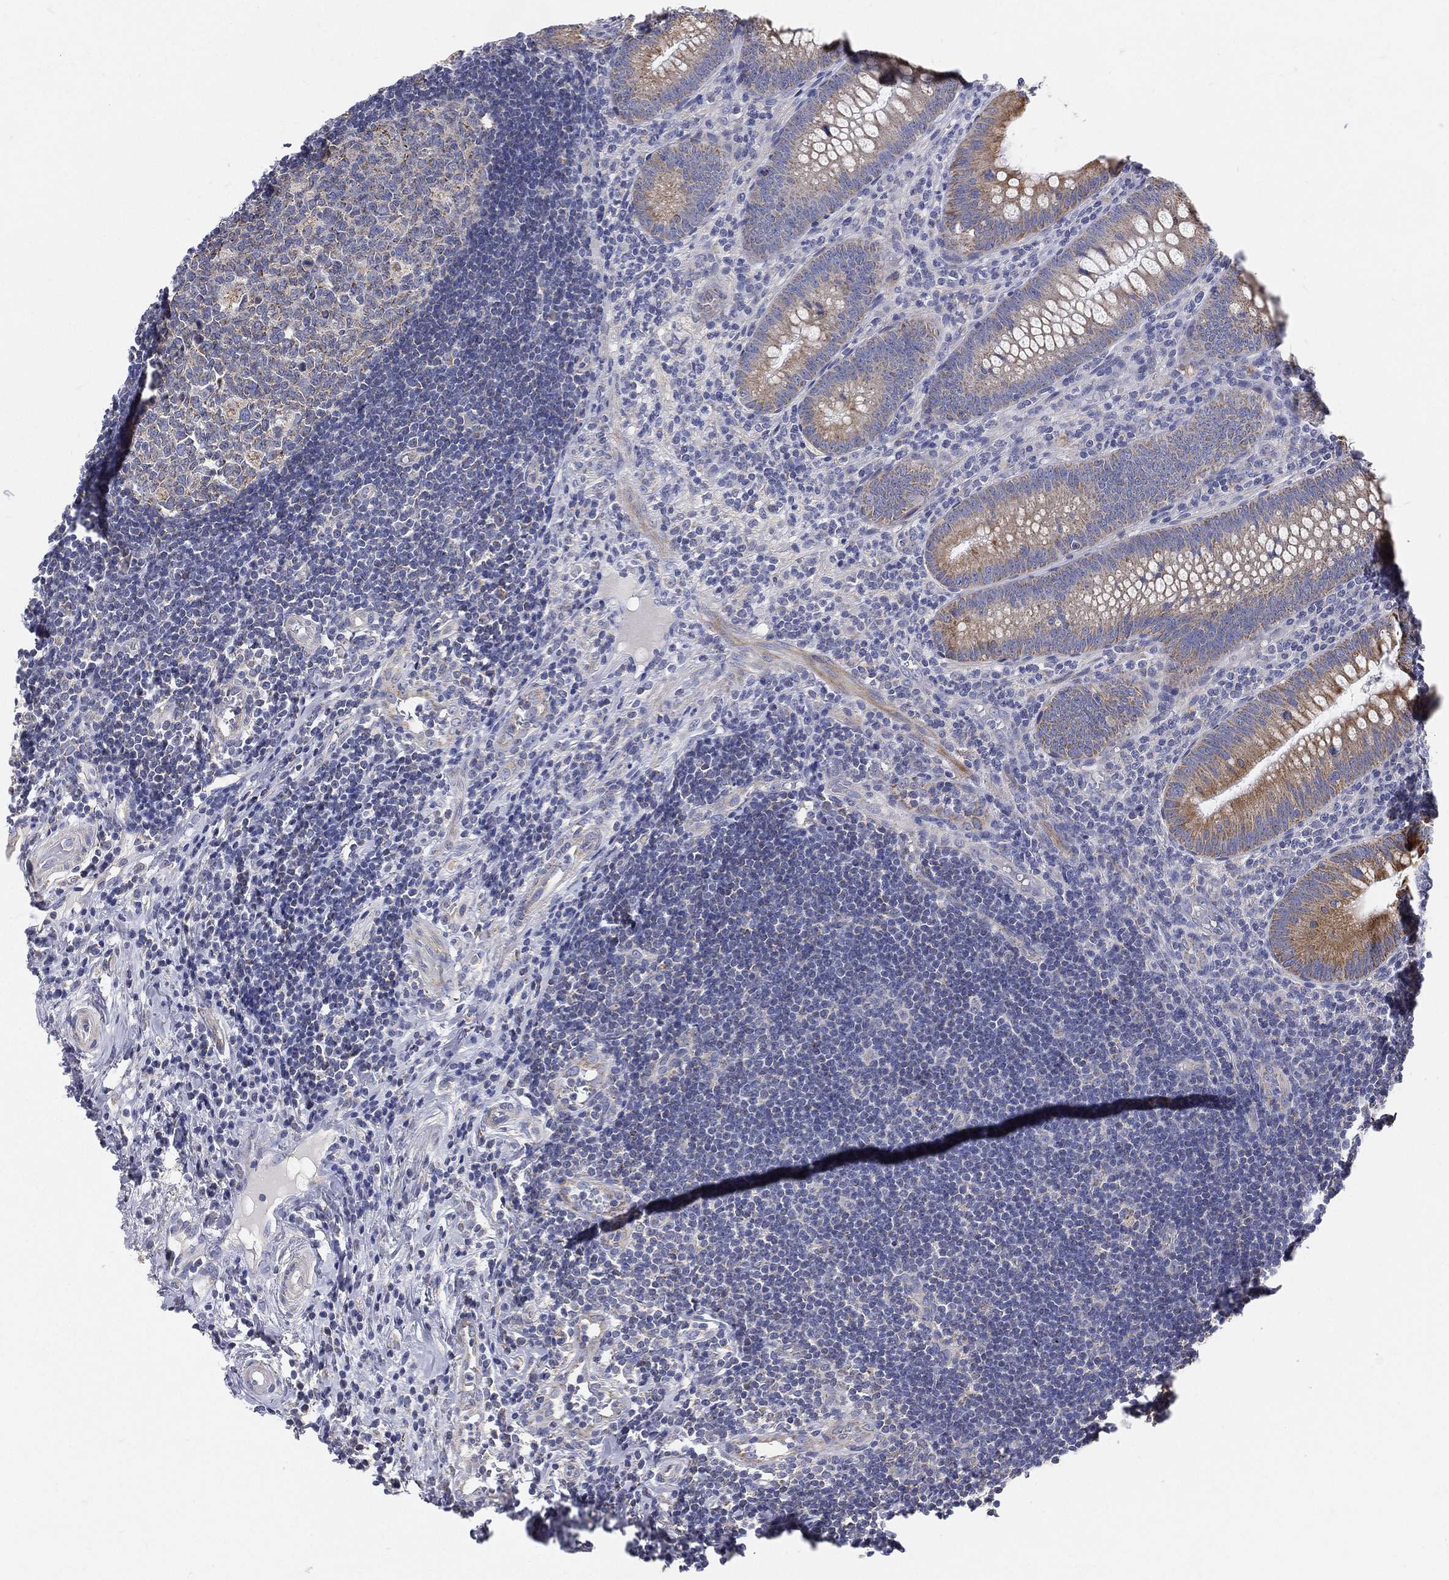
{"staining": {"intensity": "moderate", "quantity": "25%-75%", "location": "cytoplasmic/membranous"}, "tissue": "appendix", "cell_type": "Glandular cells", "image_type": "normal", "snomed": [{"axis": "morphology", "description": "Normal tissue, NOS"}, {"axis": "morphology", "description": "Inflammation, NOS"}, {"axis": "topography", "description": "Appendix"}], "caption": "Appendix was stained to show a protein in brown. There is medium levels of moderate cytoplasmic/membranous positivity in approximately 25%-75% of glandular cells. Immunohistochemistry stains the protein in brown and the nuclei are stained blue.", "gene": "PWWP3A", "patient": {"sex": "male", "age": 16}}